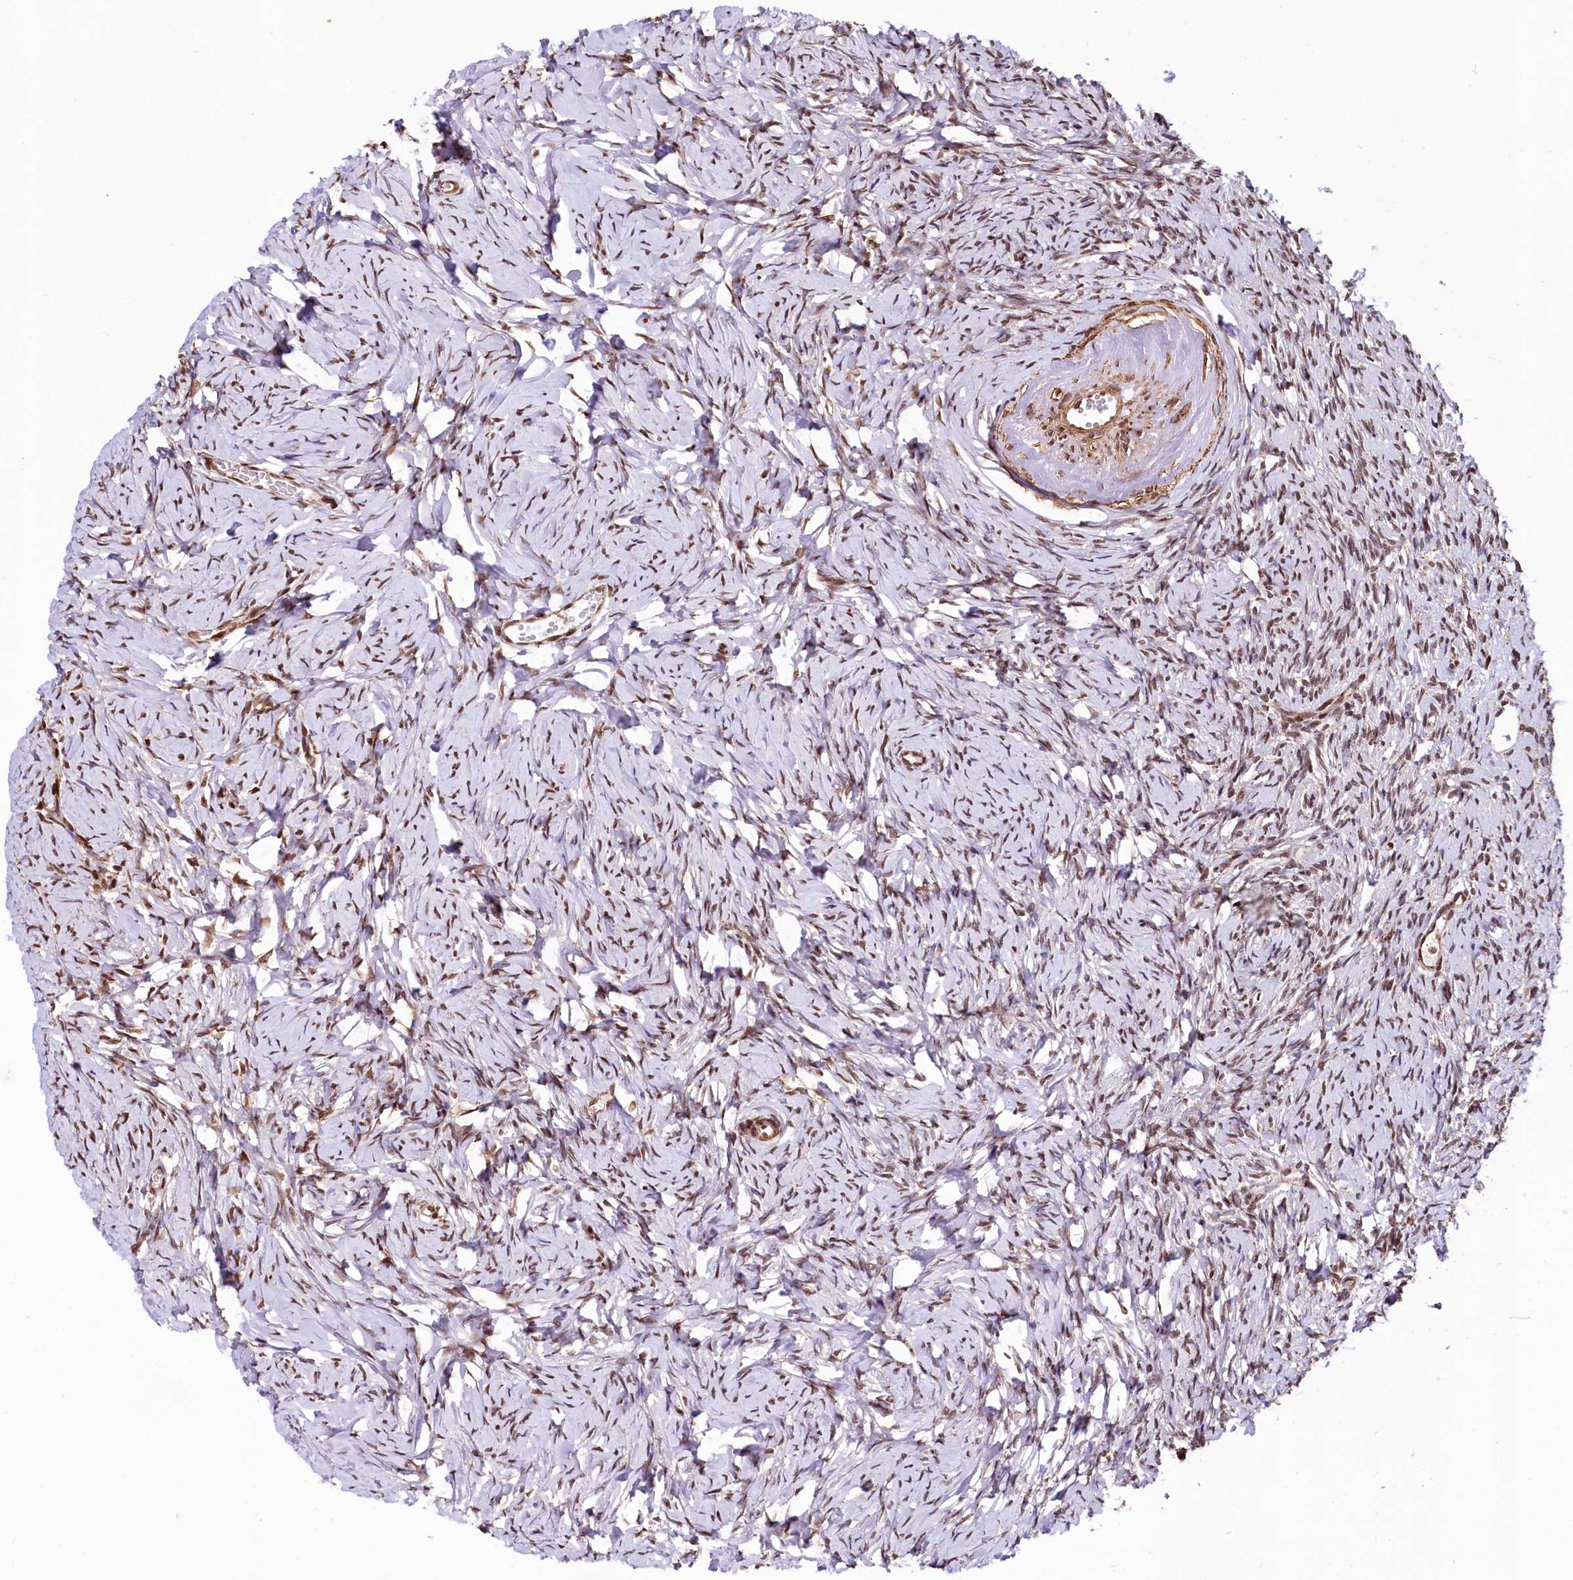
{"staining": {"intensity": "moderate", "quantity": "25%-75%", "location": "cytoplasmic/membranous,nuclear"}, "tissue": "ovary", "cell_type": "Ovarian stroma cells", "image_type": "normal", "snomed": [{"axis": "morphology", "description": "Normal tissue, NOS"}, {"axis": "topography", "description": "Ovary"}], "caption": "Immunohistochemical staining of normal ovary demonstrates moderate cytoplasmic/membranous,nuclear protein staining in approximately 25%-75% of ovarian stroma cells. Using DAB (3,3'-diaminobenzidine) (brown) and hematoxylin (blue) stains, captured at high magnification using brightfield microscopy.", "gene": "PDS5B", "patient": {"sex": "female", "age": 51}}